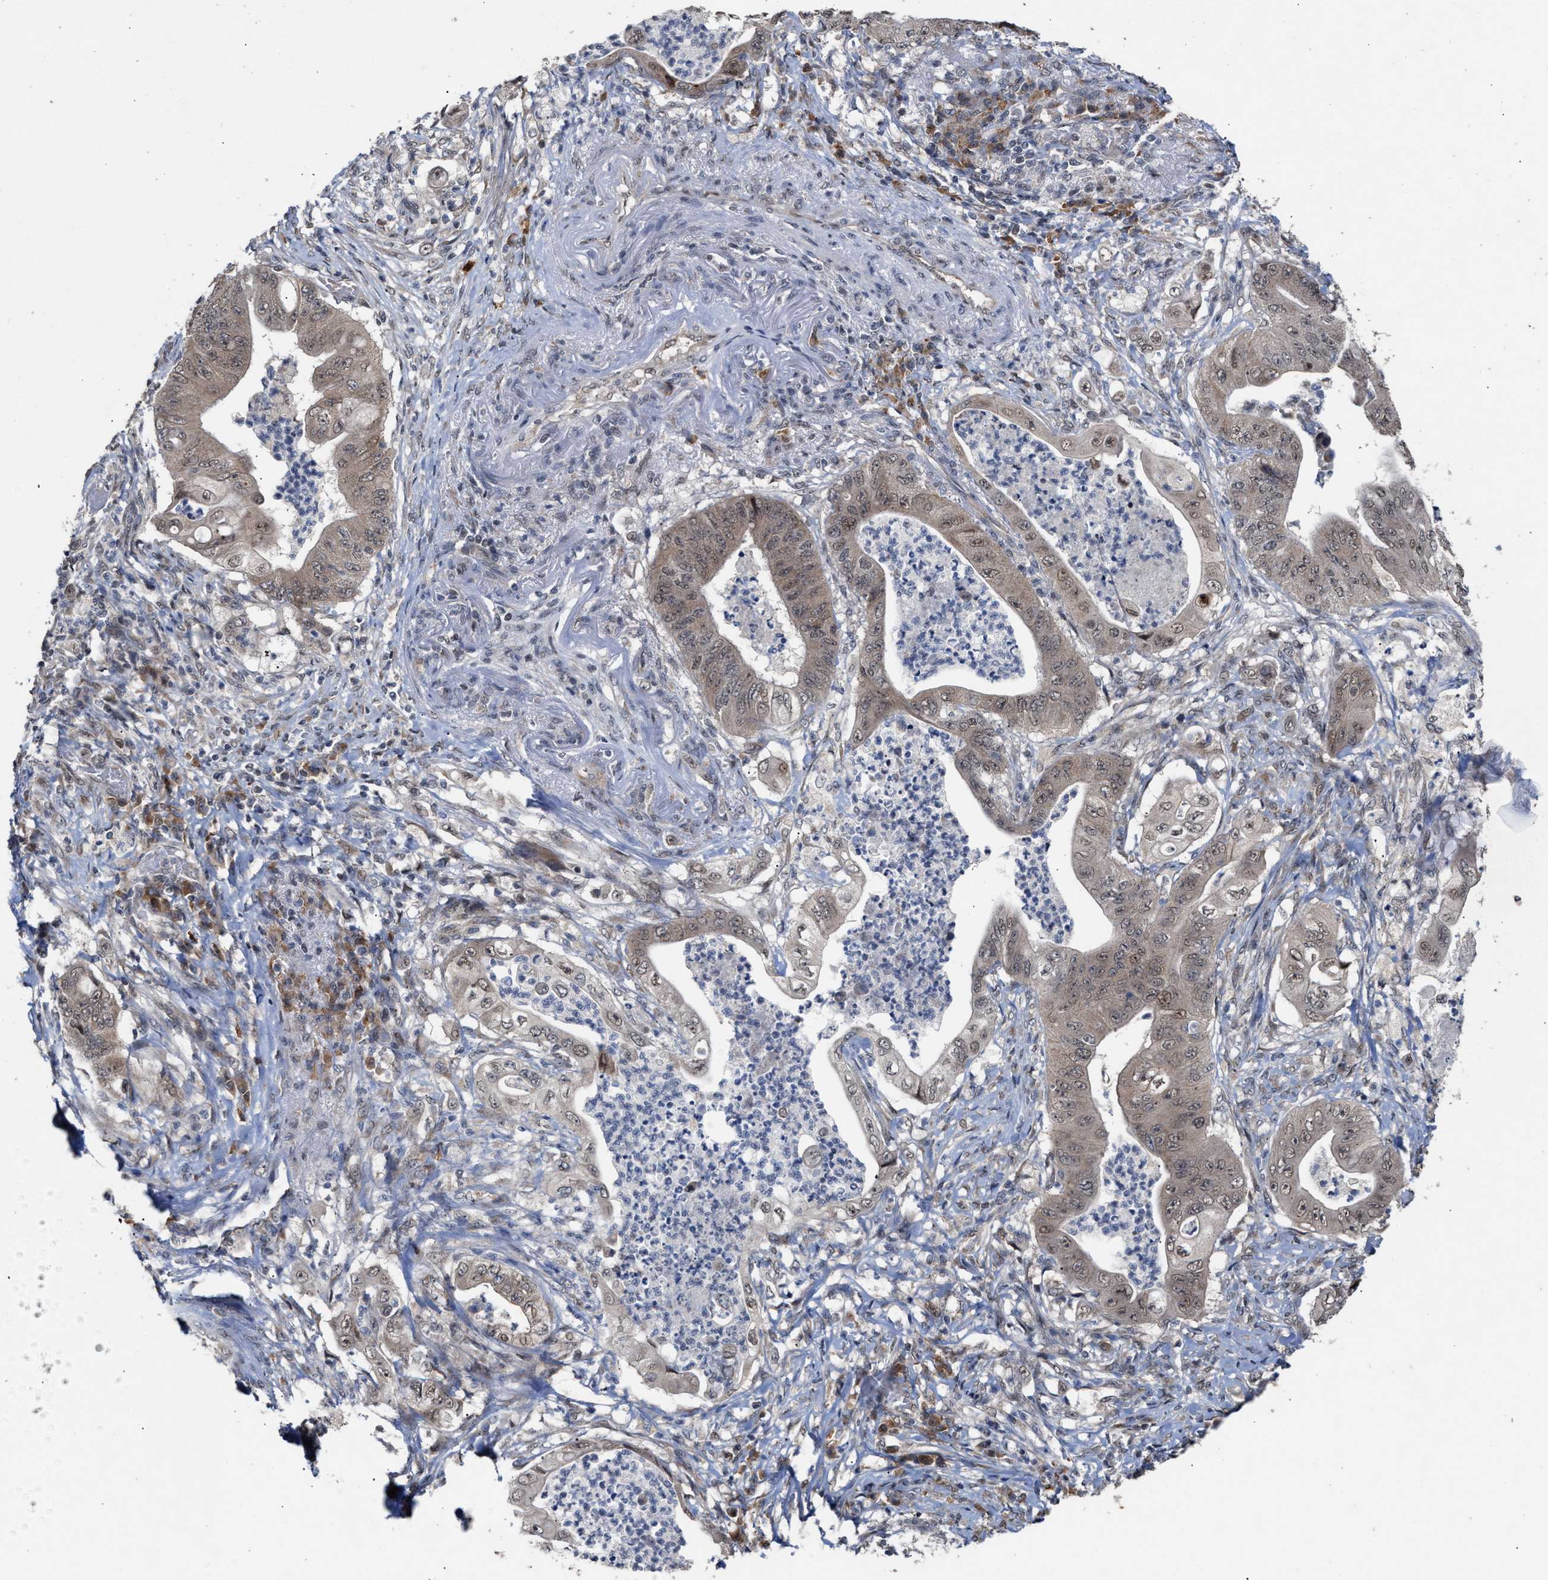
{"staining": {"intensity": "moderate", "quantity": ">75%", "location": "cytoplasmic/membranous"}, "tissue": "stomach cancer", "cell_type": "Tumor cells", "image_type": "cancer", "snomed": [{"axis": "morphology", "description": "Adenocarcinoma, NOS"}, {"axis": "topography", "description": "Stomach"}], "caption": "This is an image of IHC staining of stomach cancer, which shows moderate positivity in the cytoplasmic/membranous of tumor cells.", "gene": "MKNK2", "patient": {"sex": "female", "age": 73}}